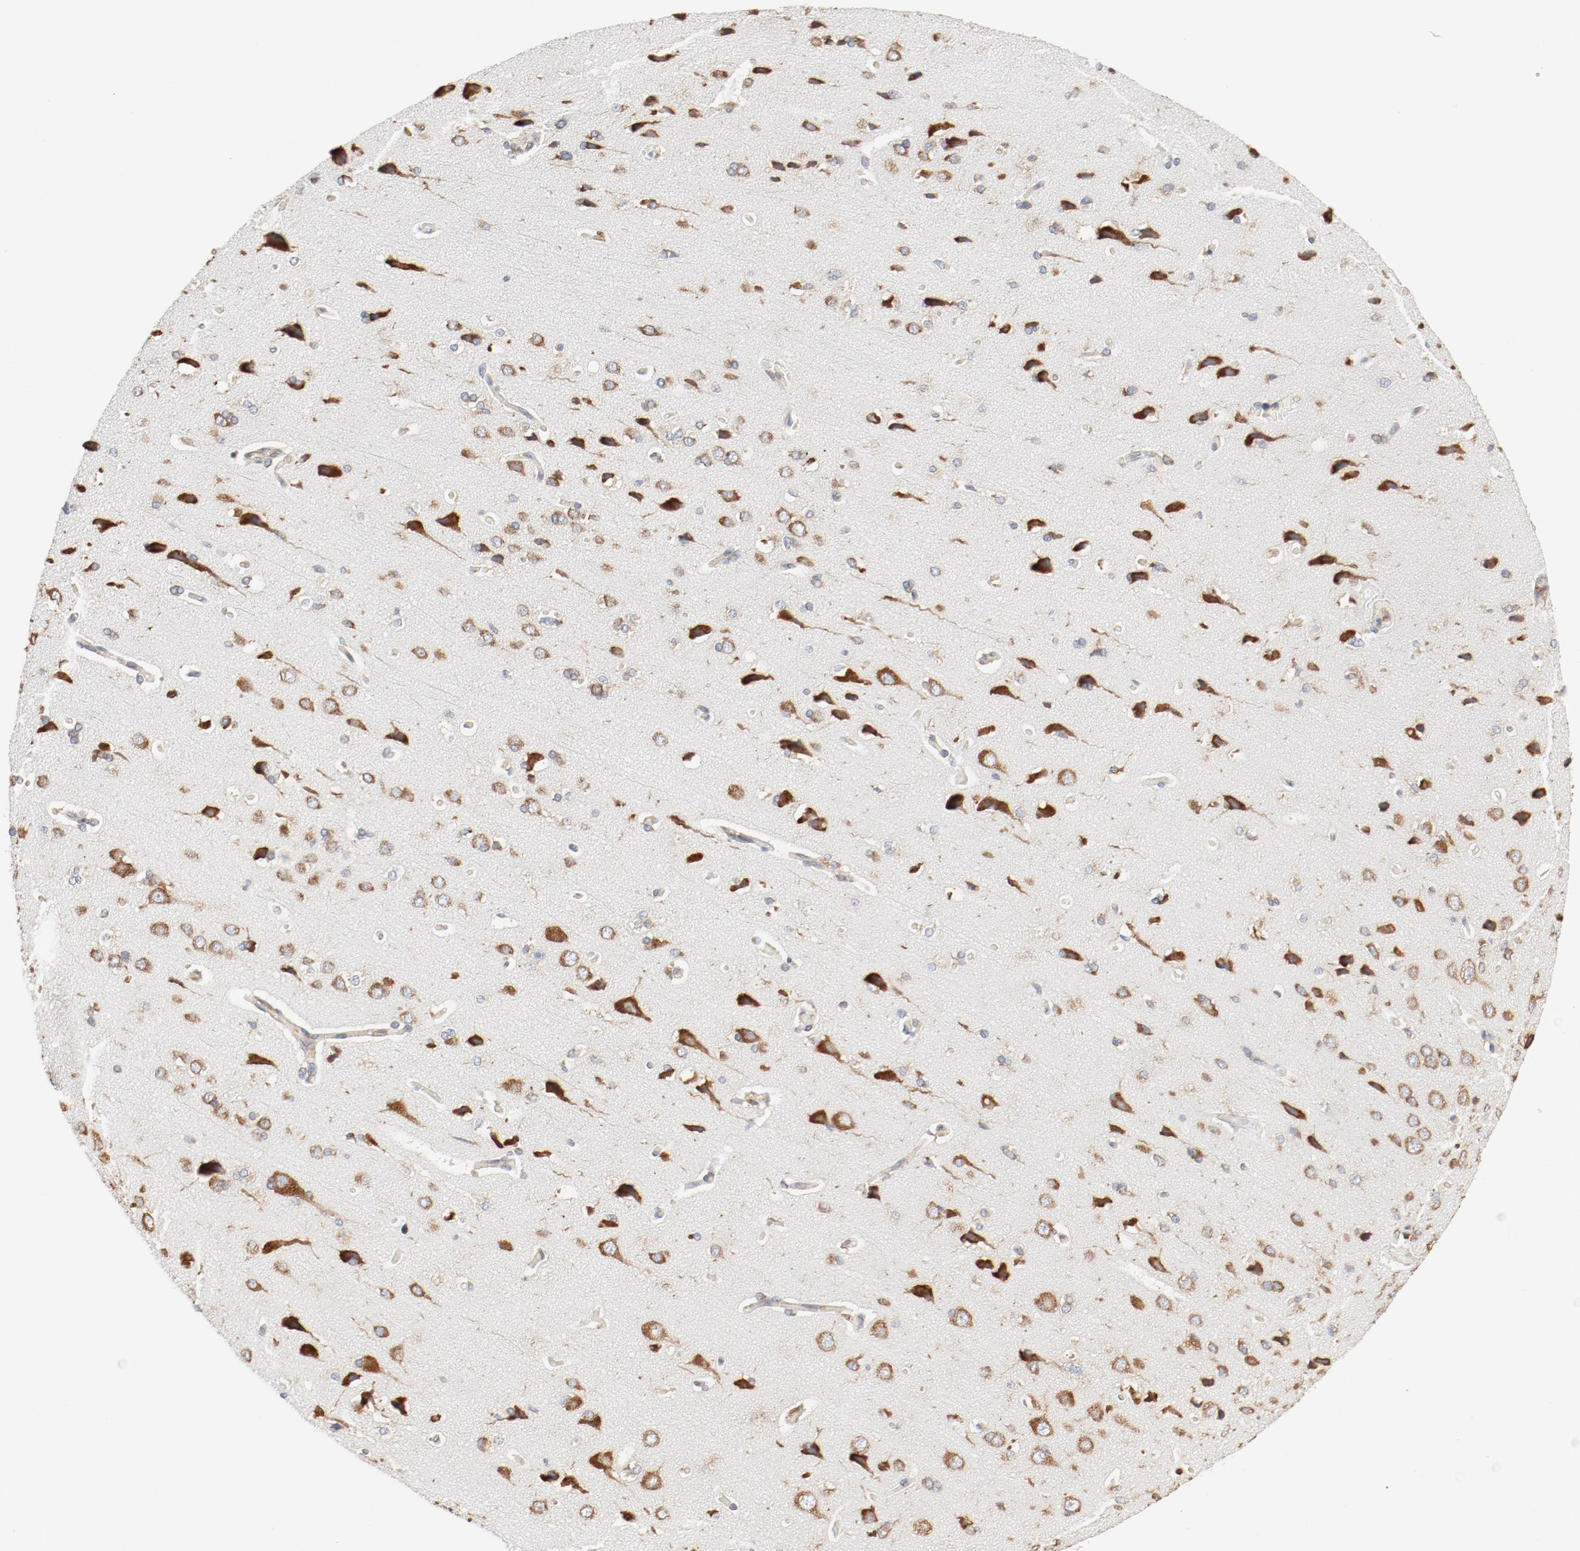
{"staining": {"intensity": "moderate", "quantity": ">75%", "location": "cytoplasmic/membranous"}, "tissue": "cerebral cortex", "cell_type": "Endothelial cells", "image_type": "normal", "snomed": [{"axis": "morphology", "description": "Normal tissue, NOS"}, {"axis": "topography", "description": "Cerebral cortex"}], "caption": "An IHC histopathology image of unremarkable tissue is shown. Protein staining in brown highlights moderate cytoplasmic/membranous positivity in cerebral cortex within endothelial cells.", "gene": "RPS6", "patient": {"sex": "male", "age": 62}}